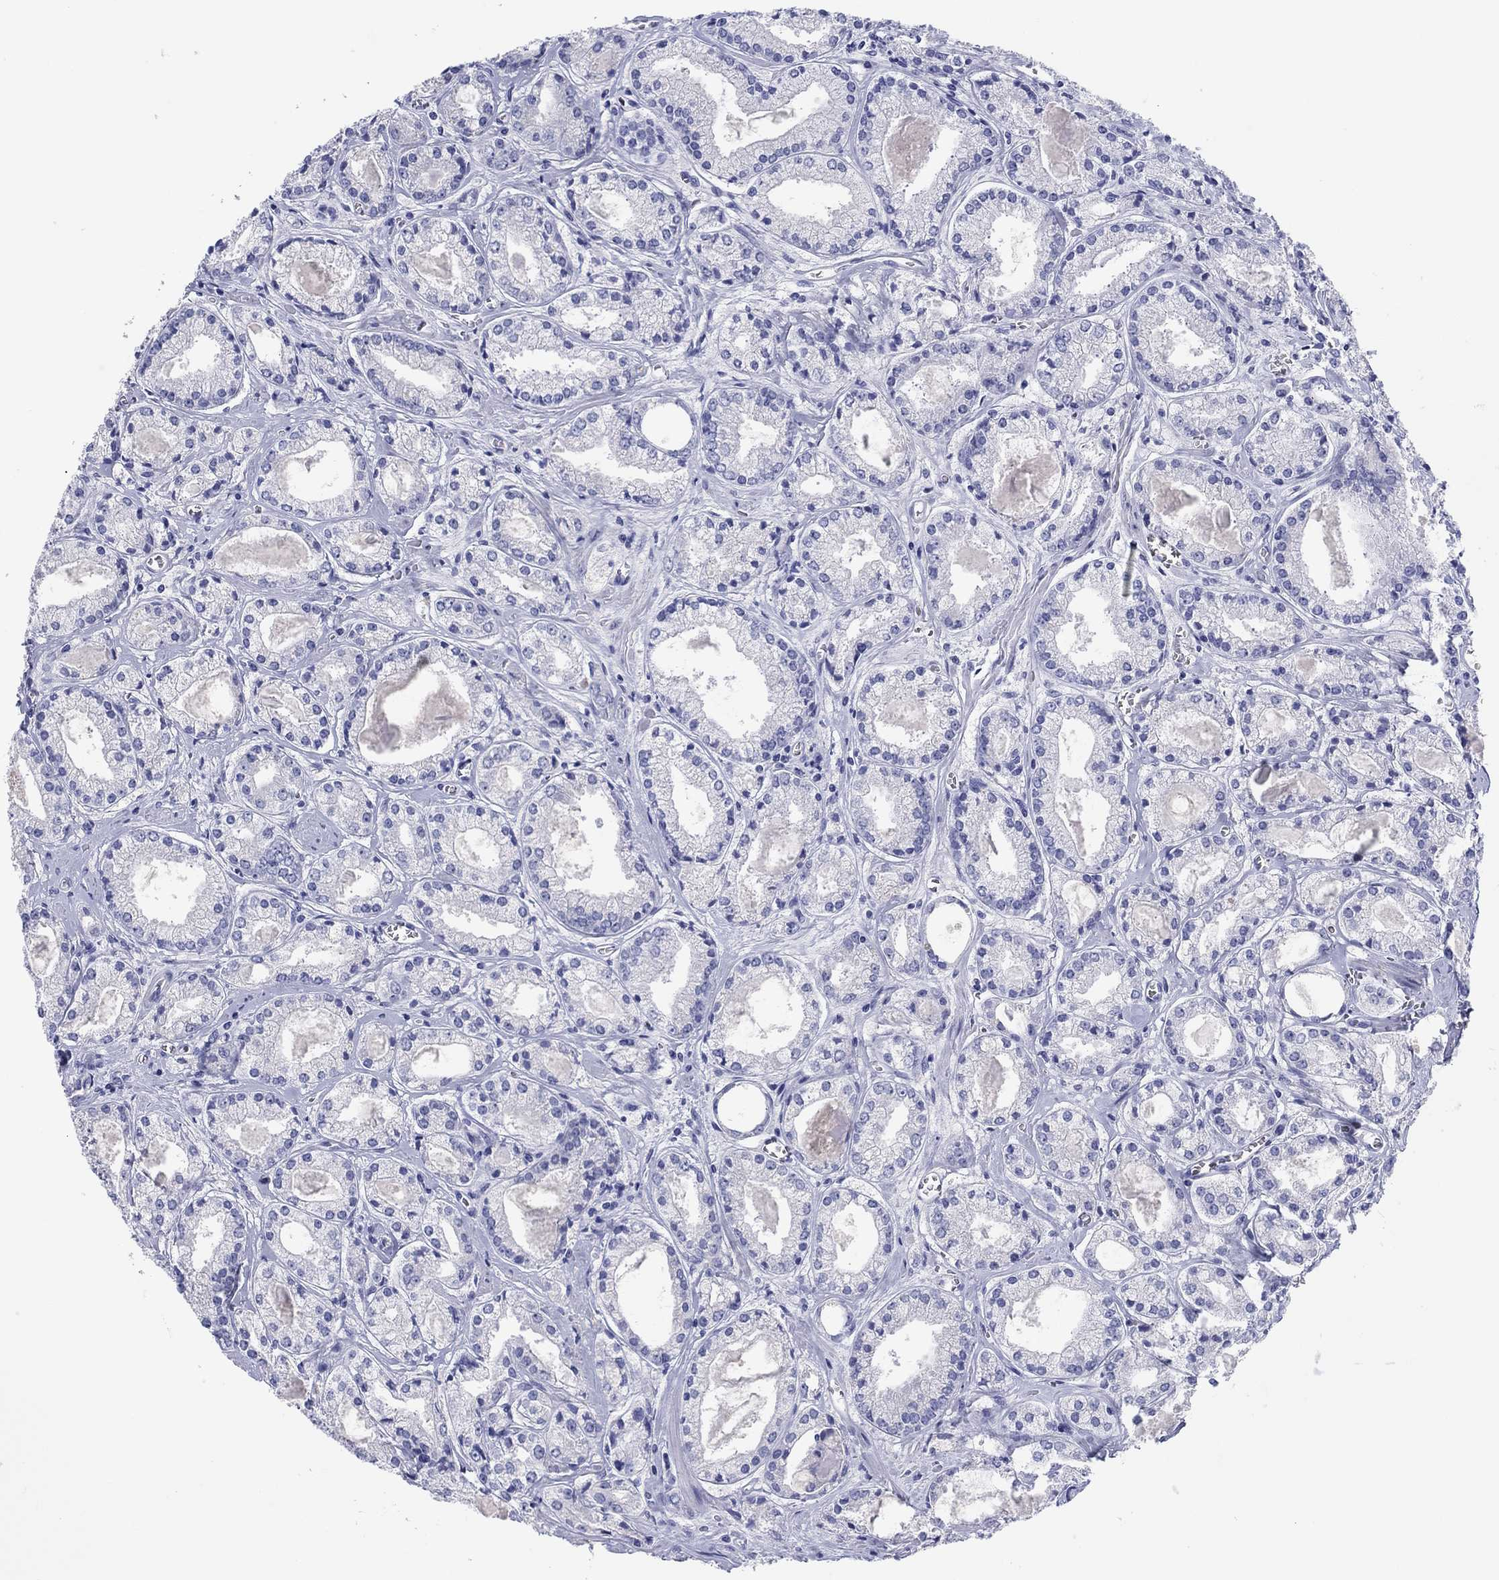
{"staining": {"intensity": "negative", "quantity": "none", "location": "none"}, "tissue": "prostate cancer", "cell_type": "Tumor cells", "image_type": "cancer", "snomed": [{"axis": "morphology", "description": "Adenocarcinoma, NOS"}, {"axis": "topography", "description": "Prostate"}], "caption": "IHC image of neoplastic tissue: human prostate cancer (adenocarcinoma) stained with DAB demonstrates no significant protein positivity in tumor cells.", "gene": "ERICH3", "patient": {"sex": "male", "age": 72}}